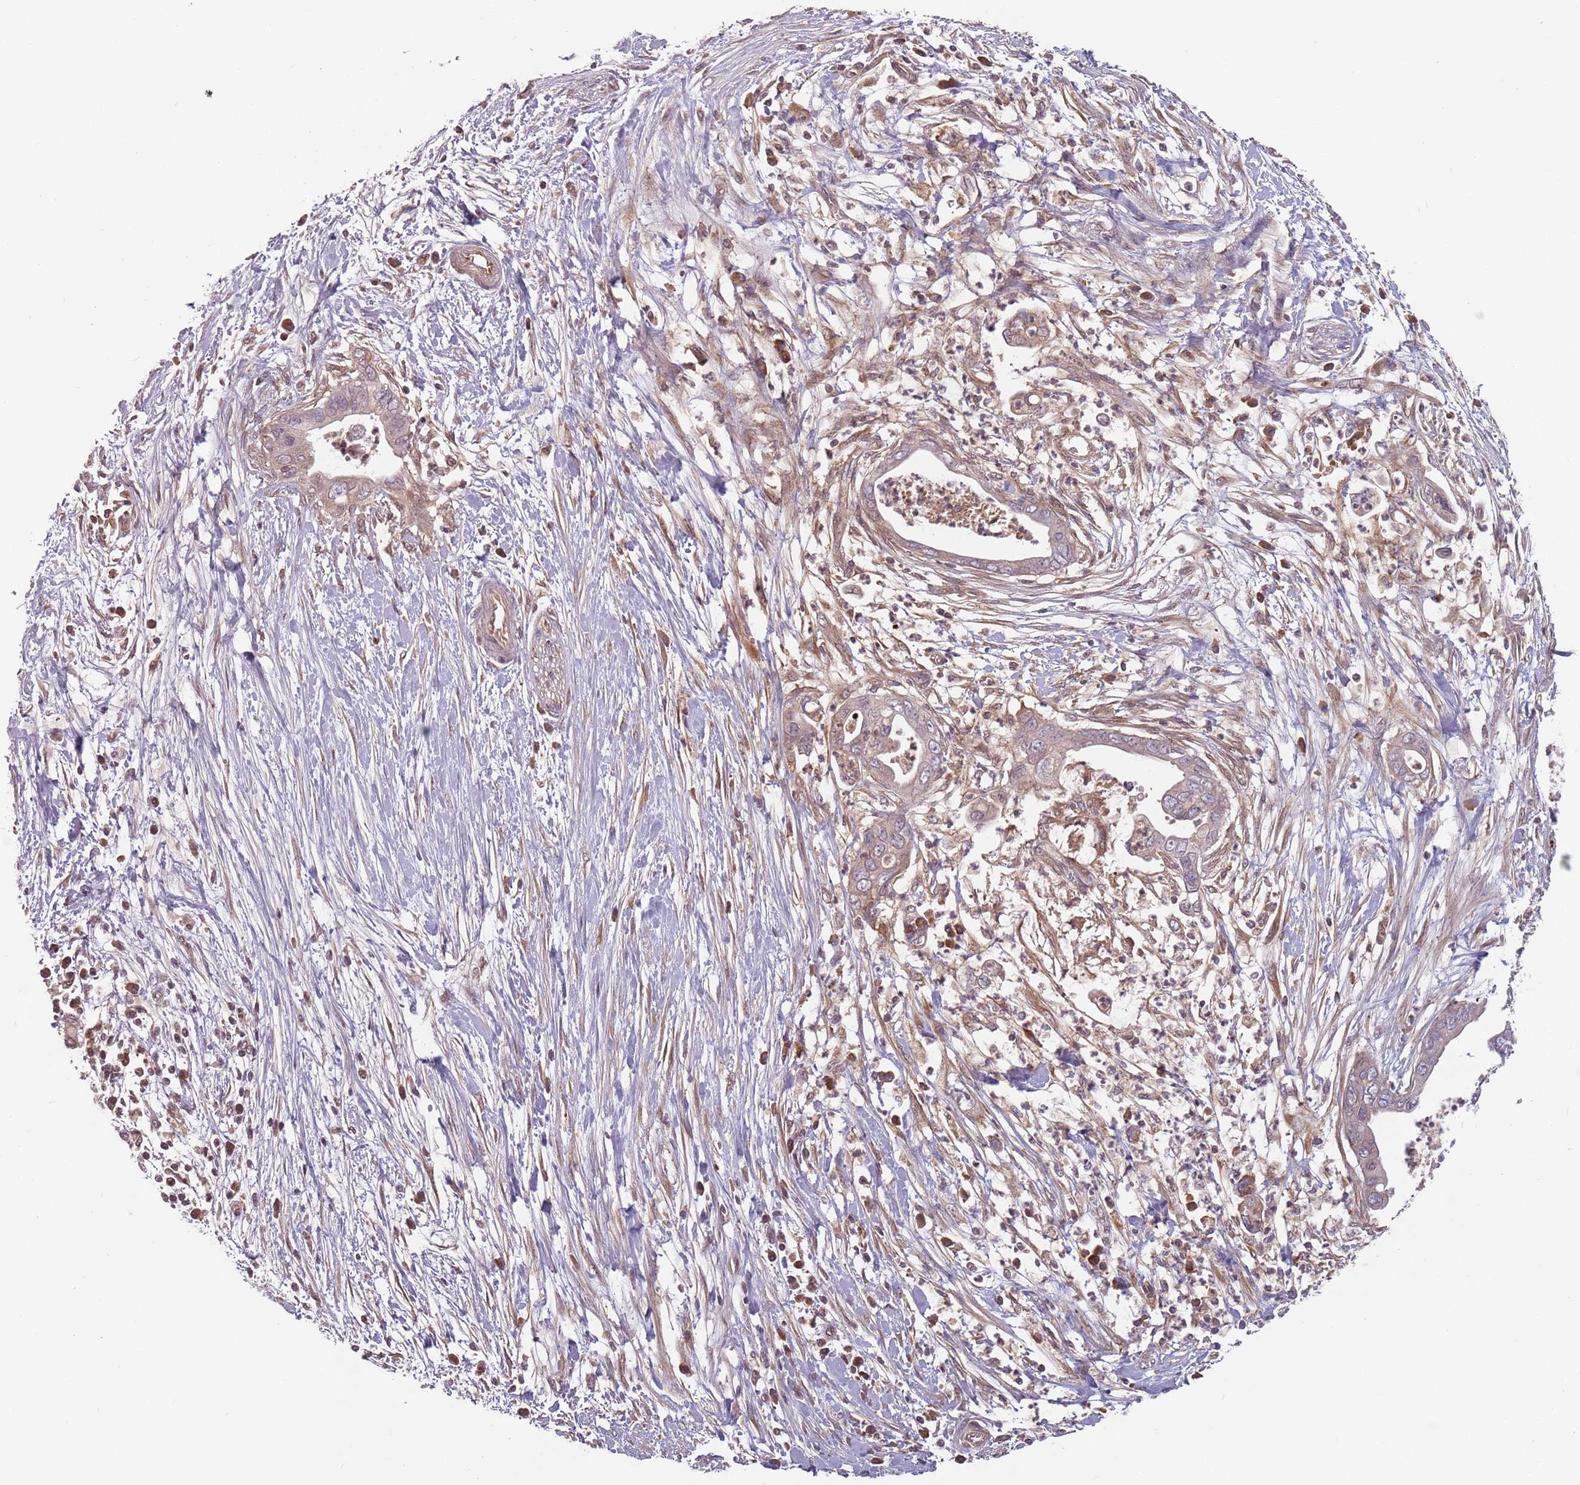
{"staining": {"intensity": "weak", "quantity": "<25%", "location": "cytoplasmic/membranous"}, "tissue": "pancreatic cancer", "cell_type": "Tumor cells", "image_type": "cancer", "snomed": [{"axis": "morphology", "description": "Adenocarcinoma, NOS"}, {"axis": "topography", "description": "Pancreas"}], "caption": "Immunohistochemistry (IHC) photomicrograph of pancreatic adenocarcinoma stained for a protein (brown), which reveals no staining in tumor cells.", "gene": "GPR180", "patient": {"sex": "male", "age": 75}}